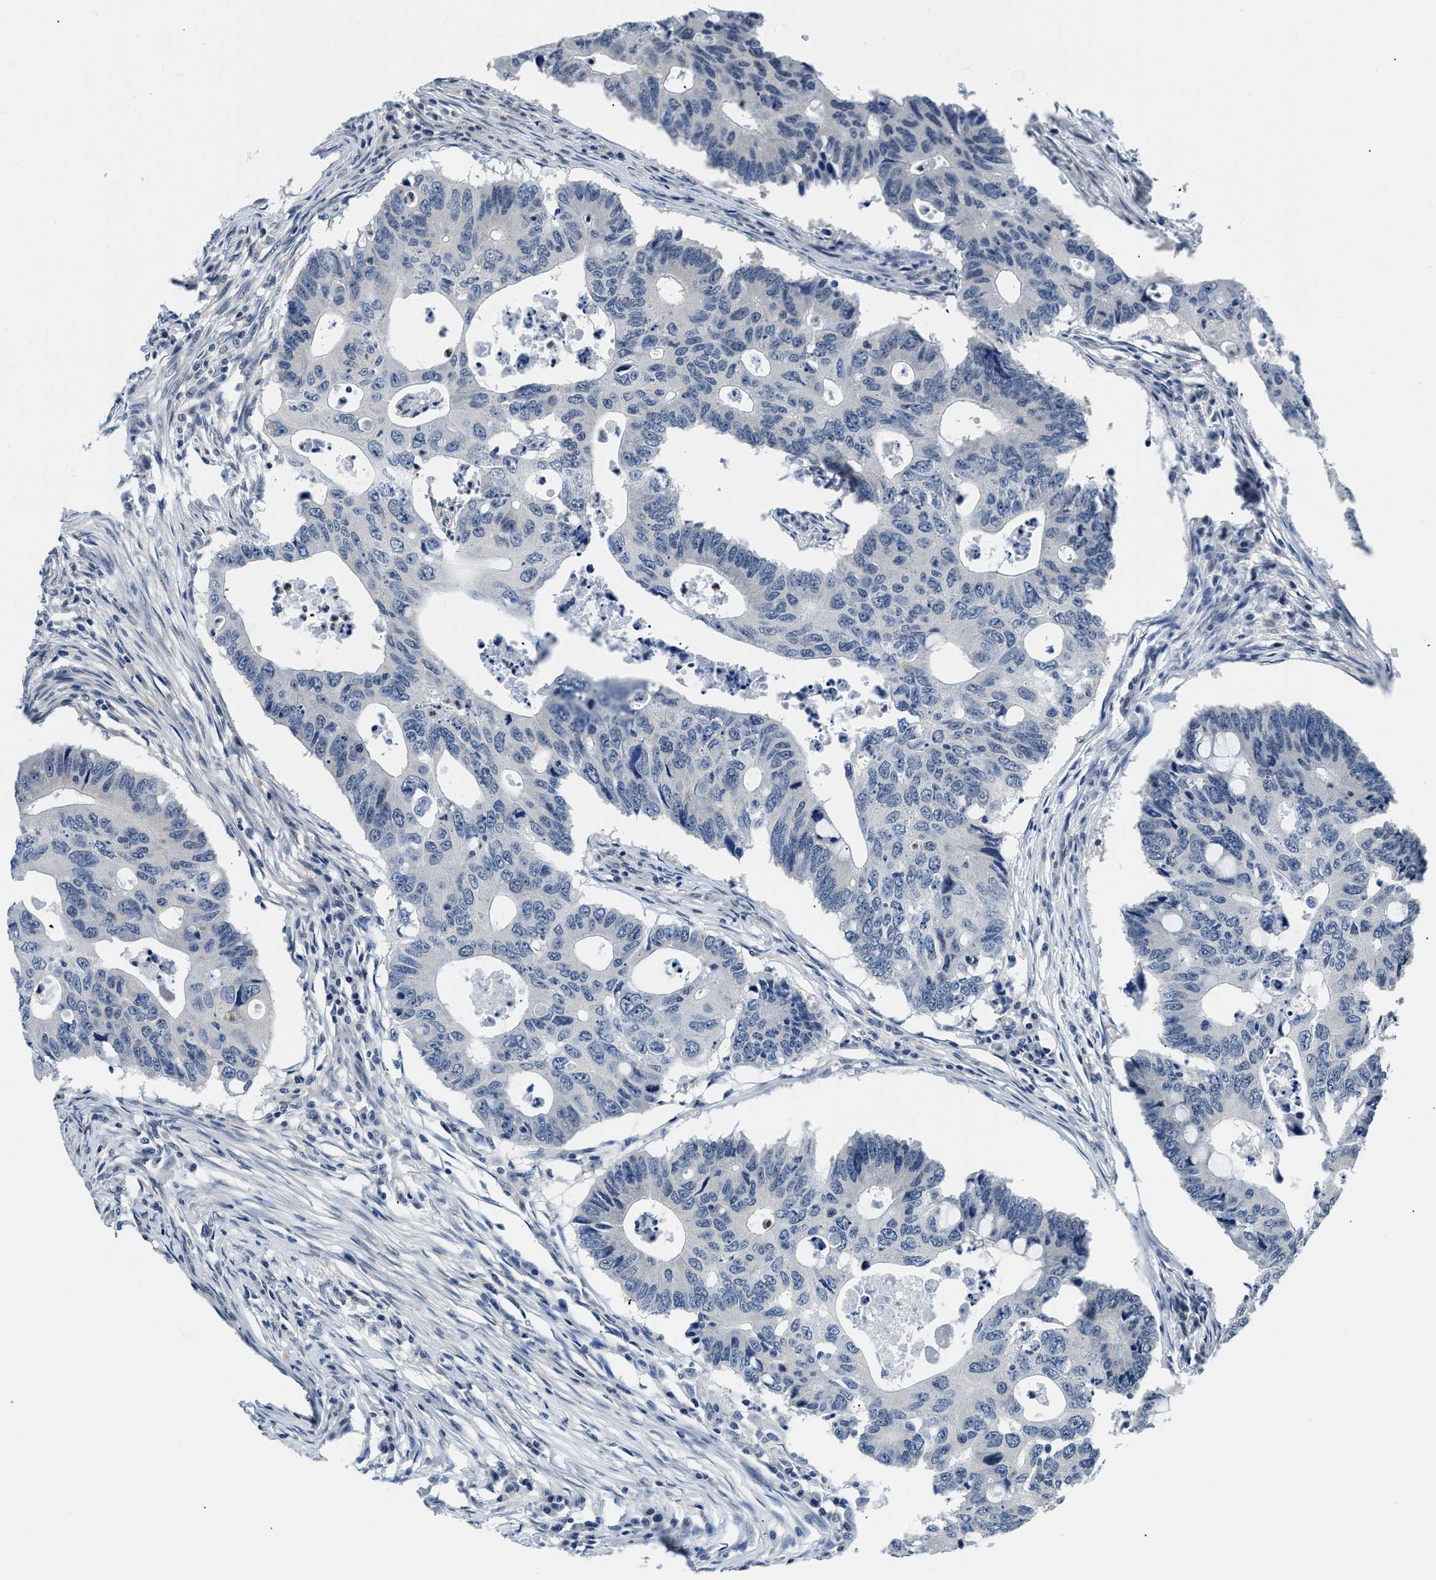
{"staining": {"intensity": "negative", "quantity": "none", "location": "none"}, "tissue": "colorectal cancer", "cell_type": "Tumor cells", "image_type": "cancer", "snomed": [{"axis": "morphology", "description": "Adenocarcinoma, NOS"}, {"axis": "topography", "description": "Colon"}], "caption": "Immunohistochemistry of colorectal adenocarcinoma exhibits no staining in tumor cells.", "gene": "SMAD4", "patient": {"sex": "male", "age": 71}}